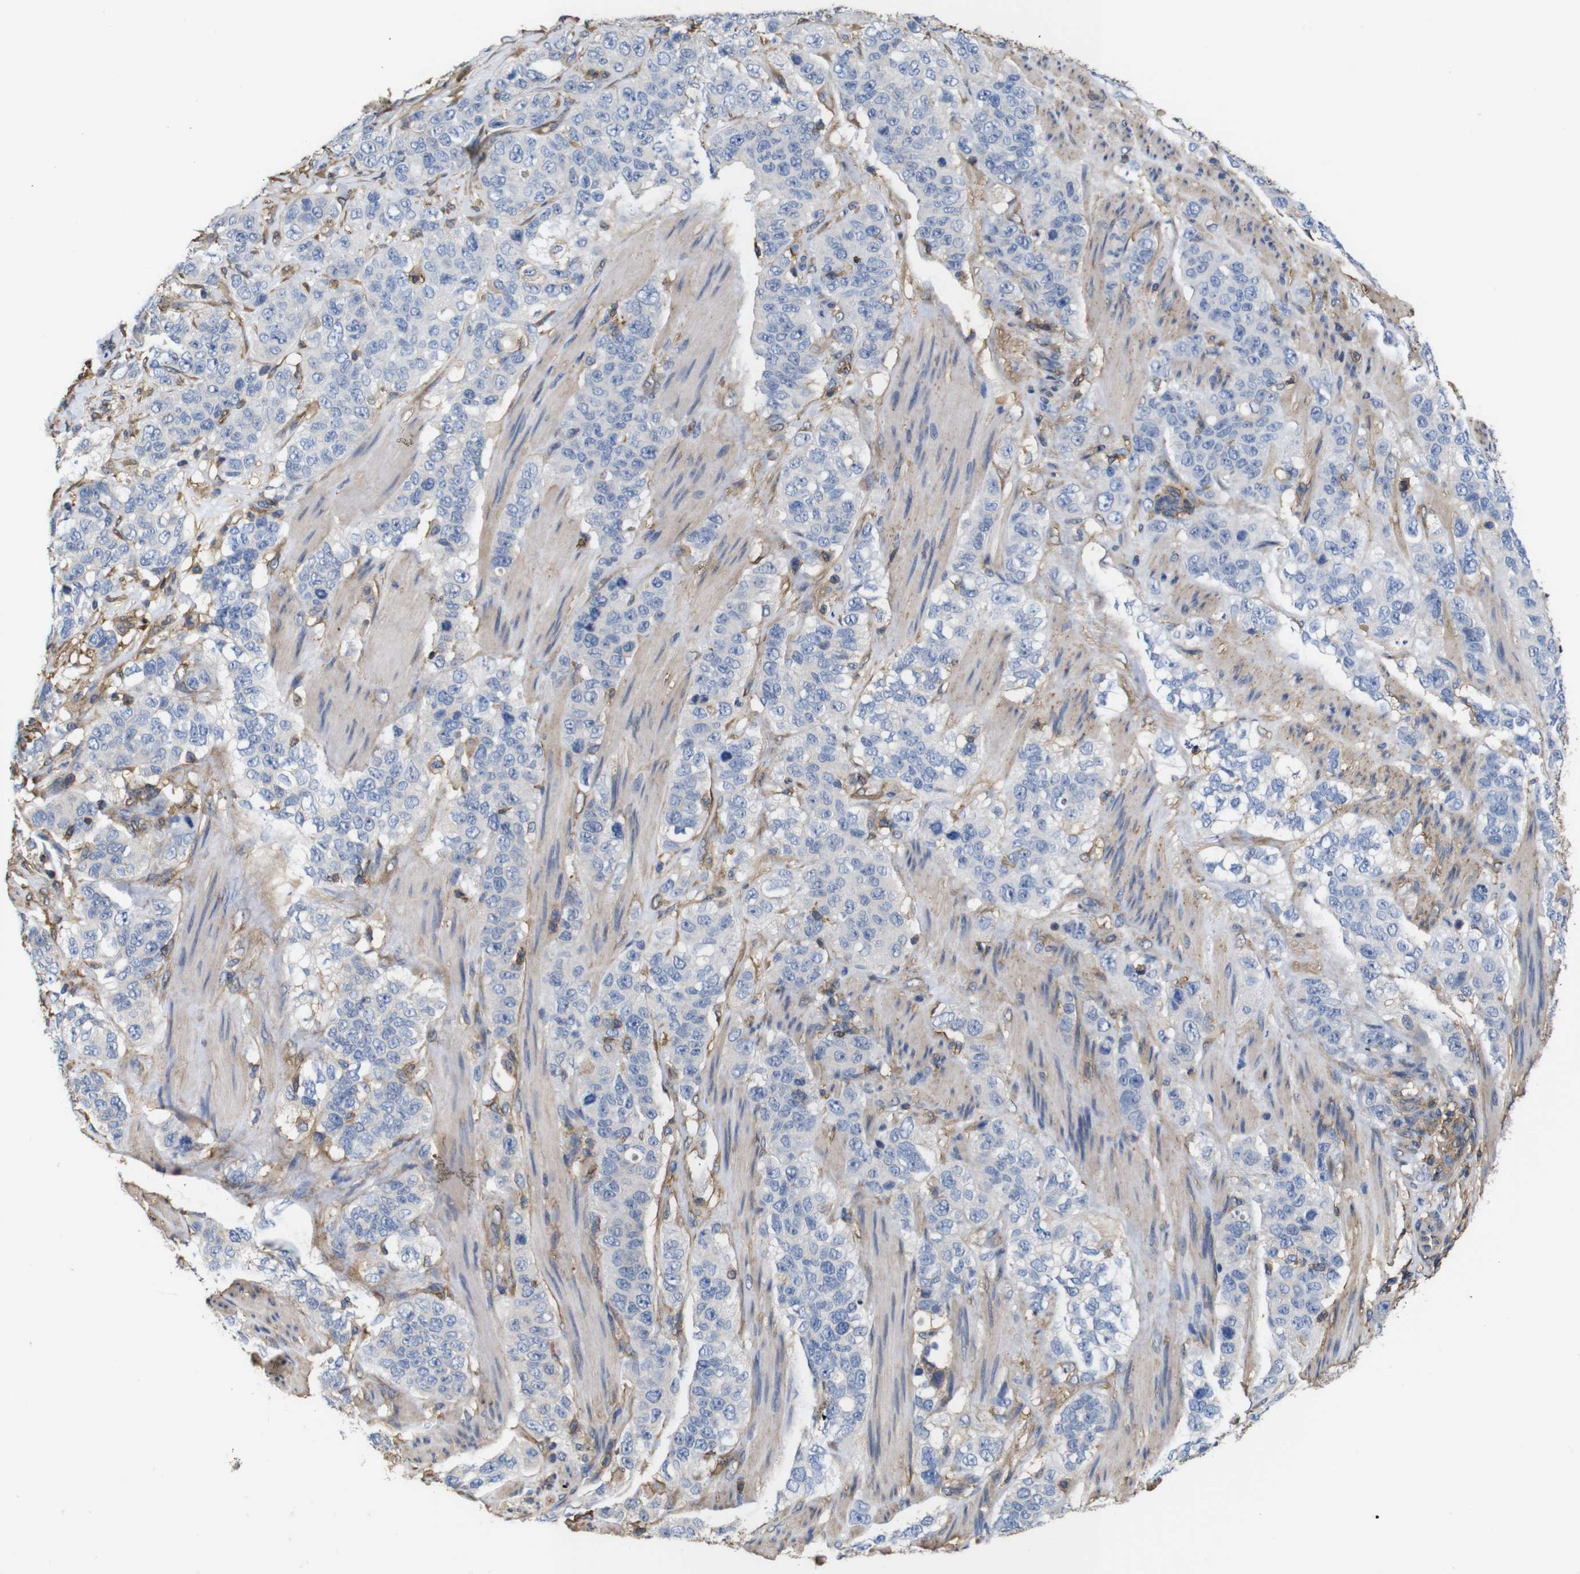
{"staining": {"intensity": "negative", "quantity": "none", "location": "none"}, "tissue": "stomach cancer", "cell_type": "Tumor cells", "image_type": "cancer", "snomed": [{"axis": "morphology", "description": "Adenocarcinoma, NOS"}, {"axis": "topography", "description": "Stomach"}], "caption": "A photomicrograph of human stomach adenocarcinoma is negative for staining in tumor cells.", "gene": "PI4KA", "patient": {"sex": "male", "age": 48}}